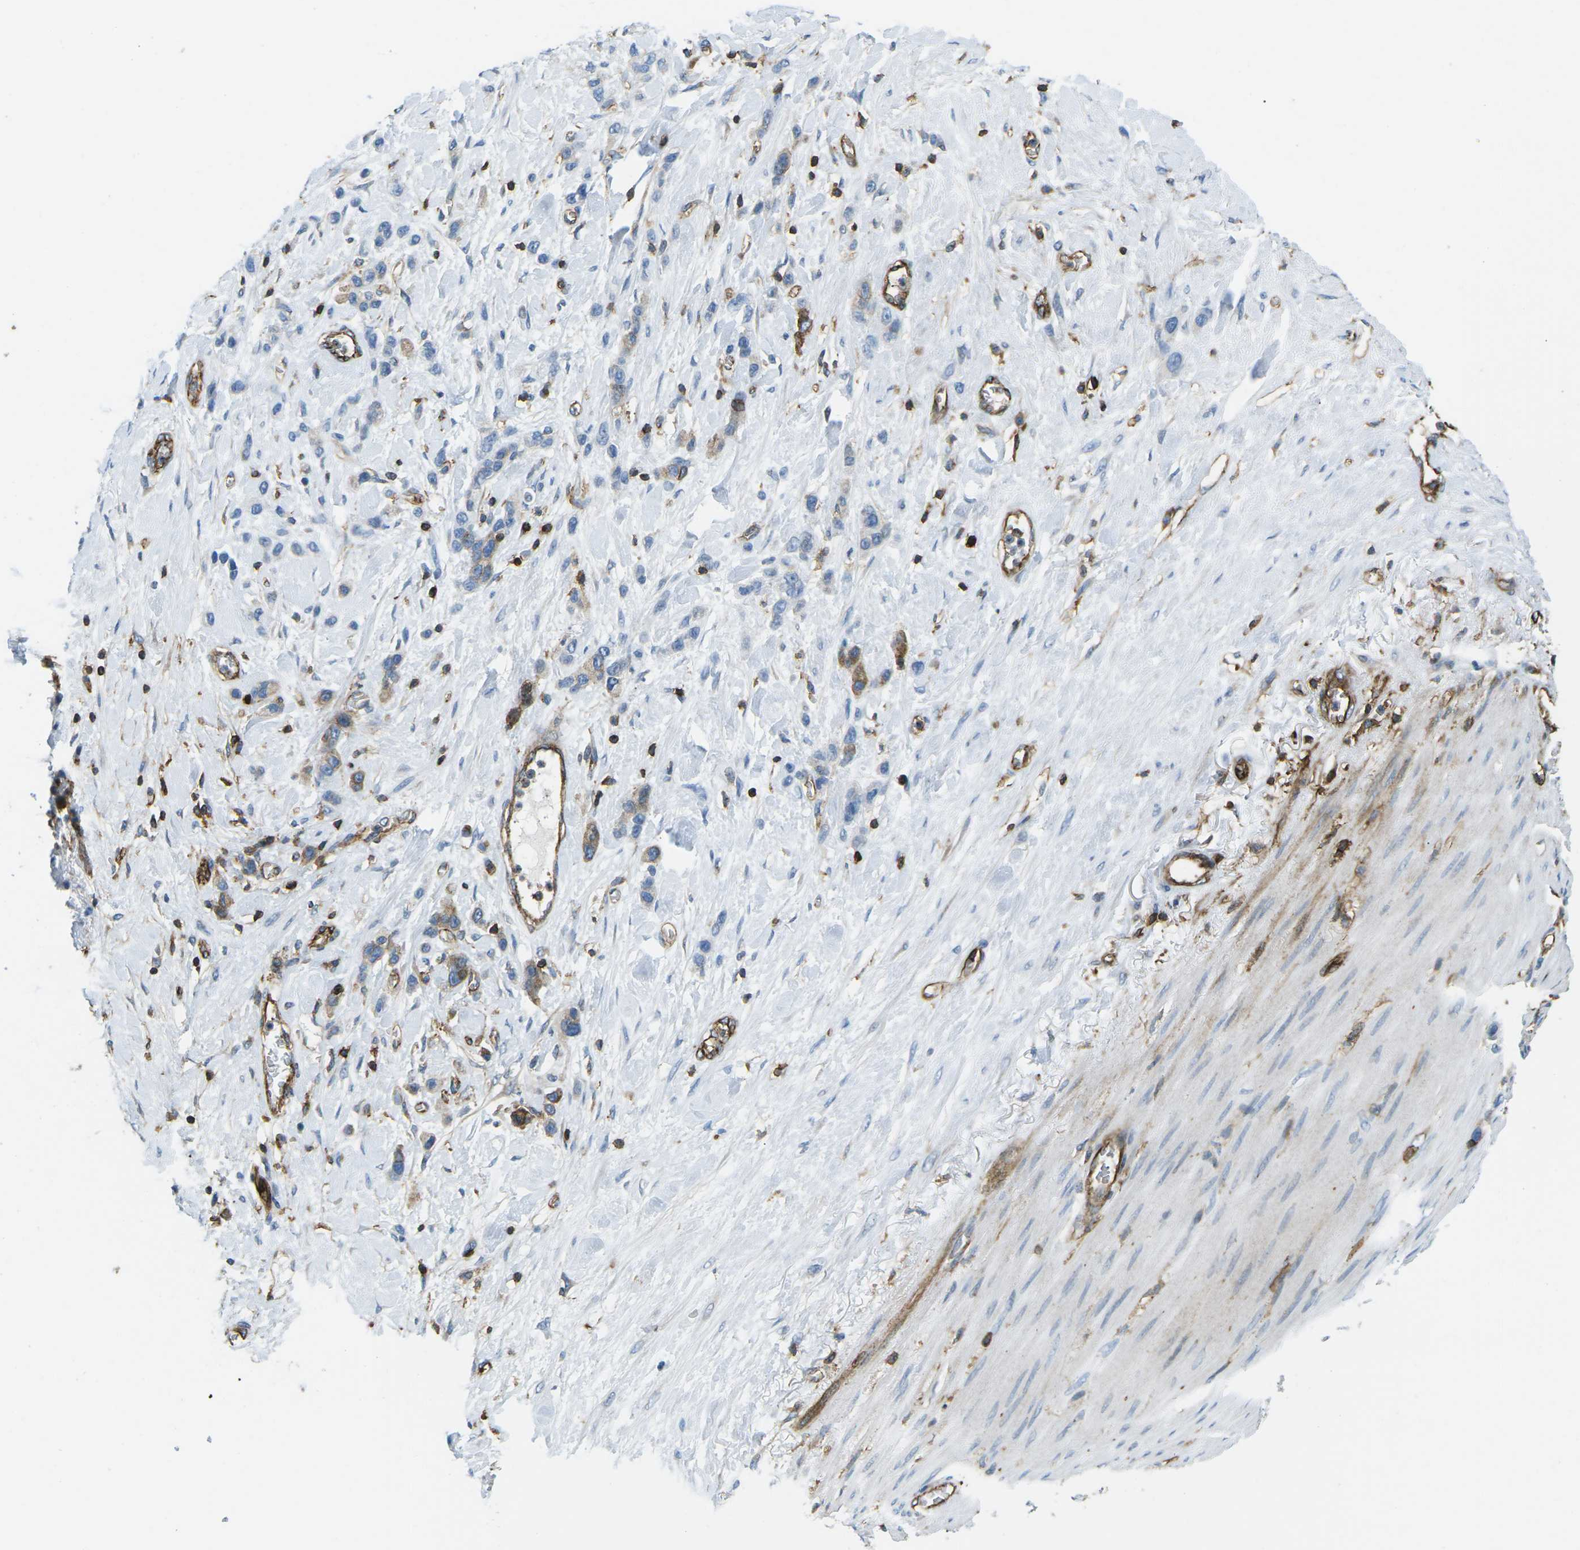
{"staining": {"intensity": "moderate", "quantity": "<25%", "location": "cytoplasmic/membranous"}, "tissue": "stomach cancer", "cell_type": "Tumor cells", "image_type": "cancer", "snomed": [{"axis": "morphology", "description": "Adenocarcinoma, NOS"}, {"axis": "morphology", "description": "Adenocarcinoma, High grade"}, {"axis": "topography", "description": "Stomach, upper"}, {"axis": "topography", "description": "Stomach, lower"}], "caption": "Stomach cancer (adenocarcinoma) stained with DAB immunohistochemistry (IHC) shows low levels of moderate cytoplasmic/membranous expression in about <25% of tumor cells.", "gene": "HLA-B", "patient": {"sex": "female", "age": 65}}